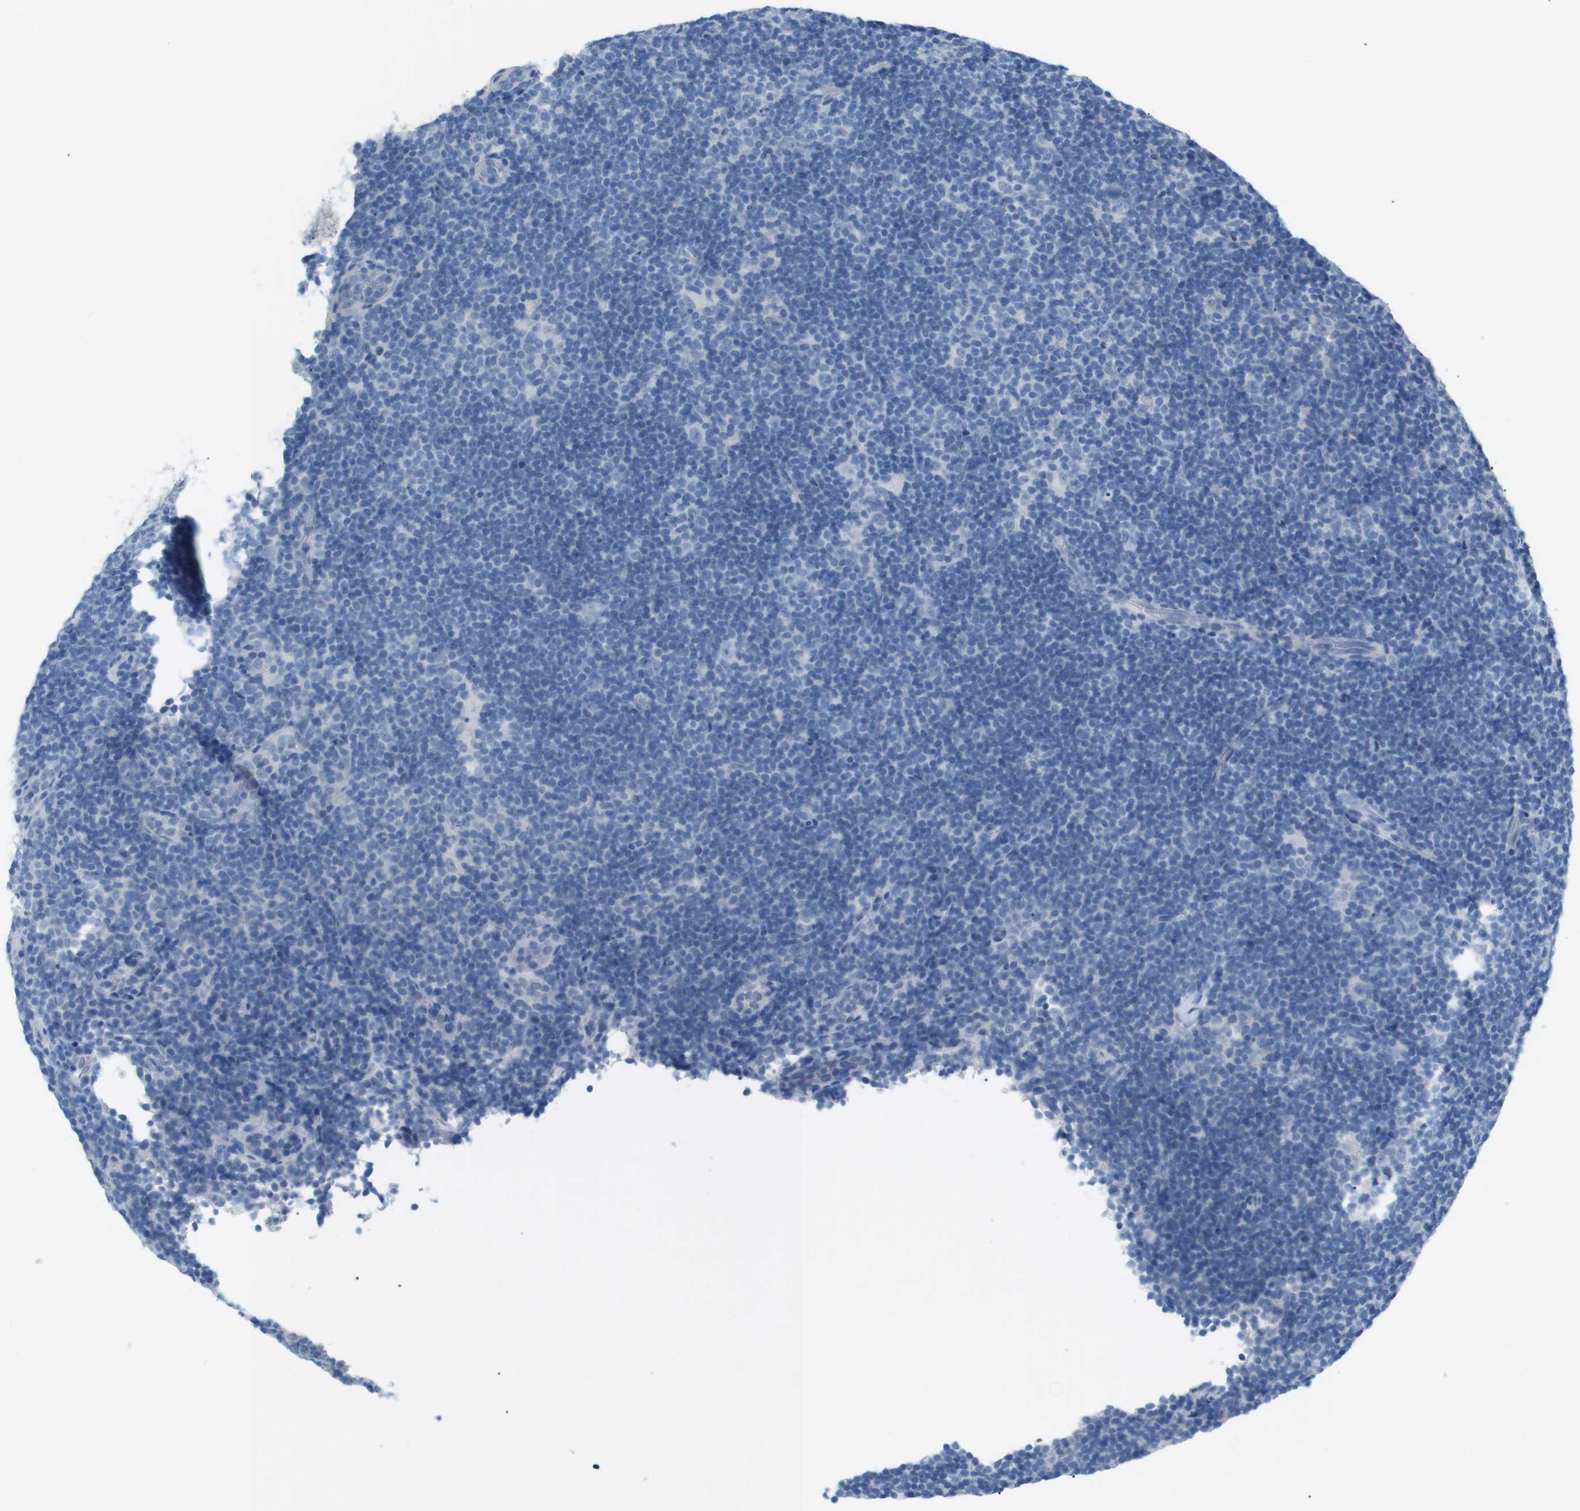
{"staining": {"intensity": "negative", "quantity": "none", "location": "none"}, "tissue": "lymphoma", "cell_type": "Tumor cells", "image_type": "cancer", "snomed": [{"axis": "morphology", "description": "Hodgkin's disease, NOS"}, {"axis": "topography", "description": "Lymph node"}], "caption": "The image displays no staining of tumor cells in lymphoma.", "gene": "SALL4", "patient": {"sex": "female", "age": 57}}